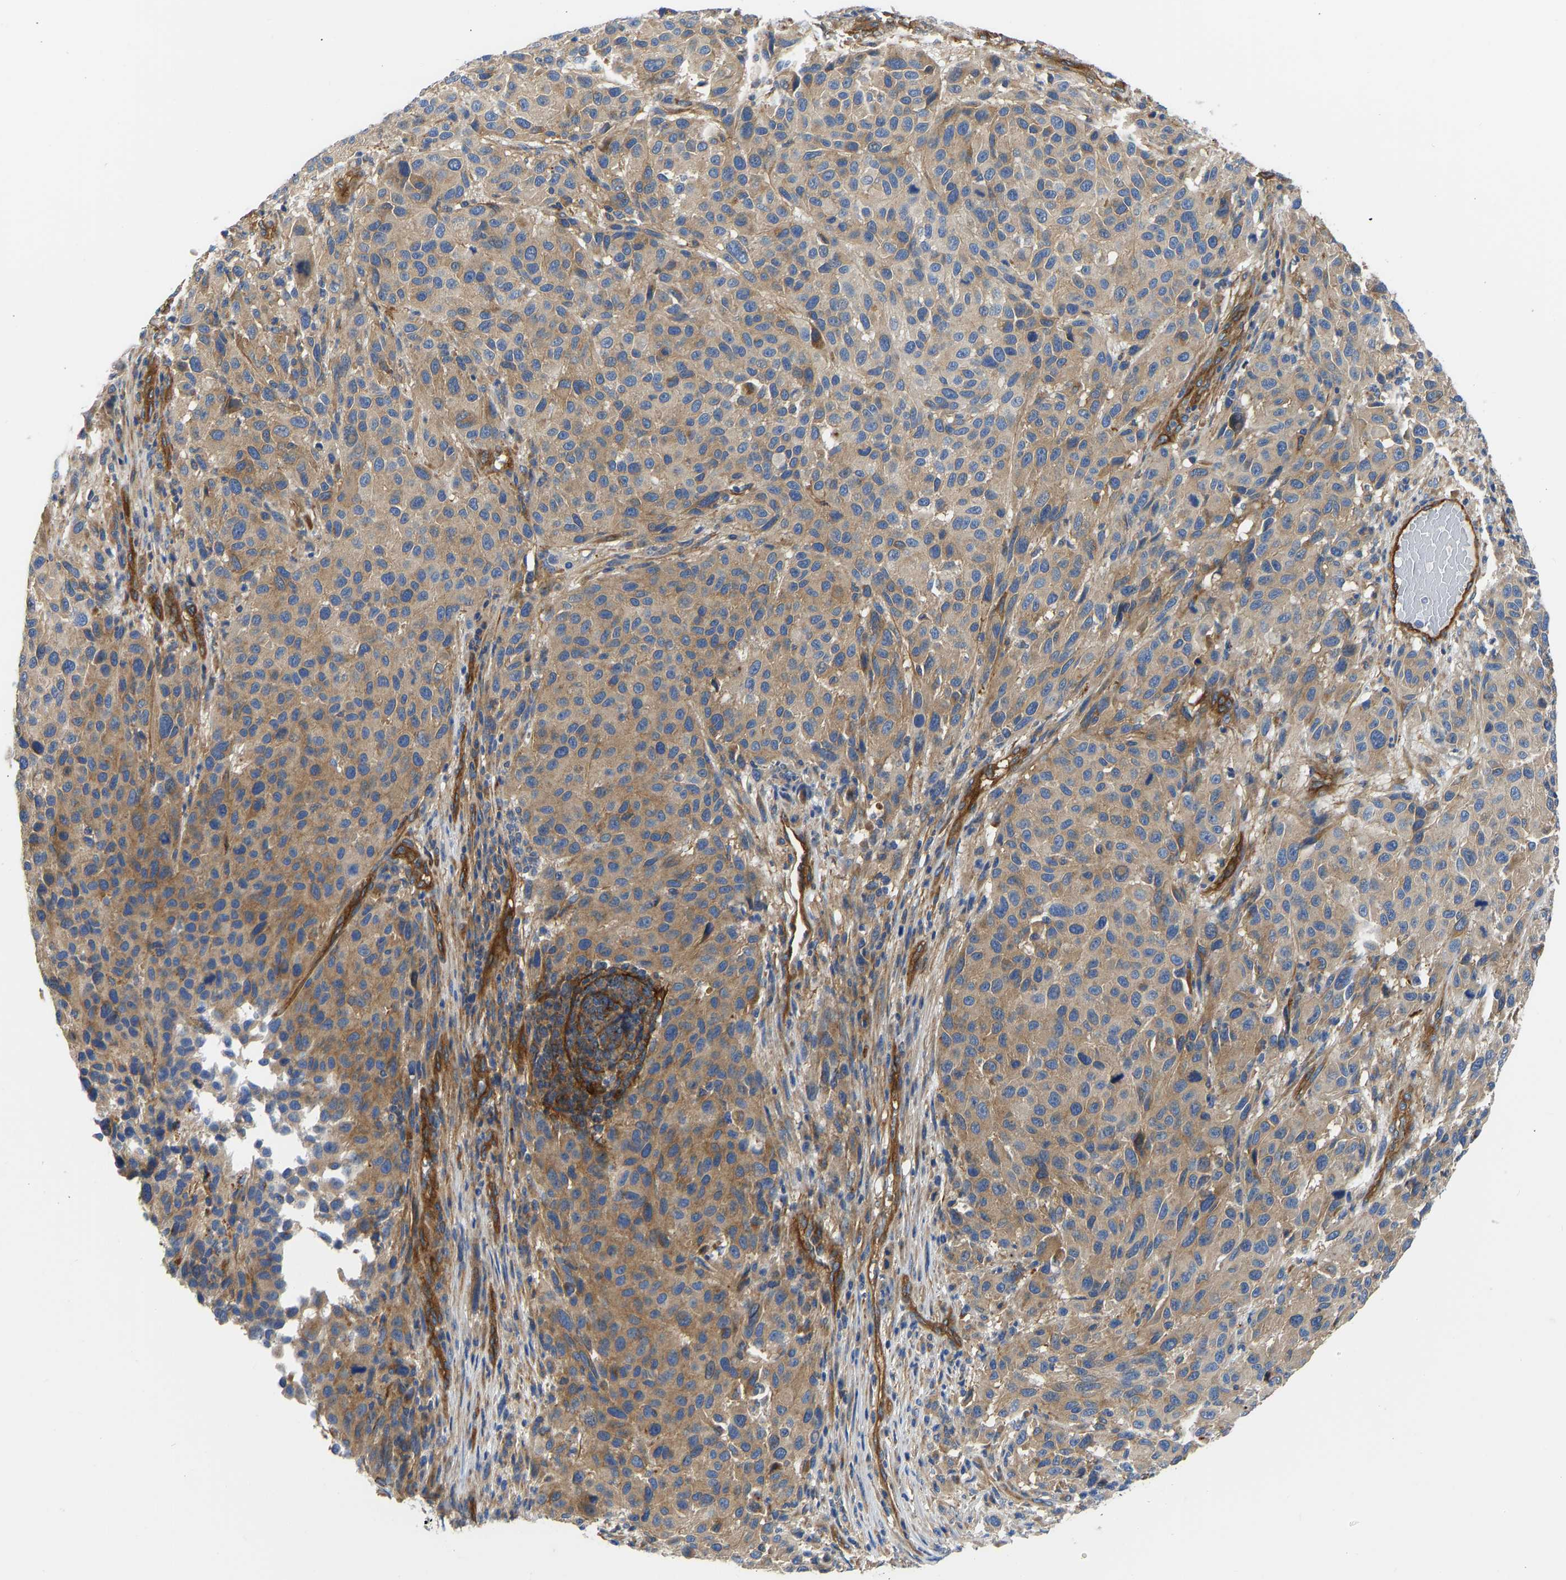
{"staining": {"intensity": "moderate", "quantity": ">75%", "location": "cytoplasmic/membranous"}, "tissue": "melanoma", "cell_type": "Tumor cells", "image_type": "cancer", "snomed": [{"axis": "morphology", "description": "Malignant melanoma, Metastatic site"}, {"axis": "topography", "description": "Lymph node"}], "caption": "Immunohistochemistry staining of malignant melanoma (metastatic site), which exhibits medium levels of moderate cytoplasmic/membranous staining in approximately >75% of tumor cells indicating moderate cytoplasmic/membranous protein positivity. The staining was performed using DAB (brown) for protein detection and nuclei were counterstained in hematoxylin (blue).", "gene": "MYO1C", "patient": {"sex": "male", "age": 61}}